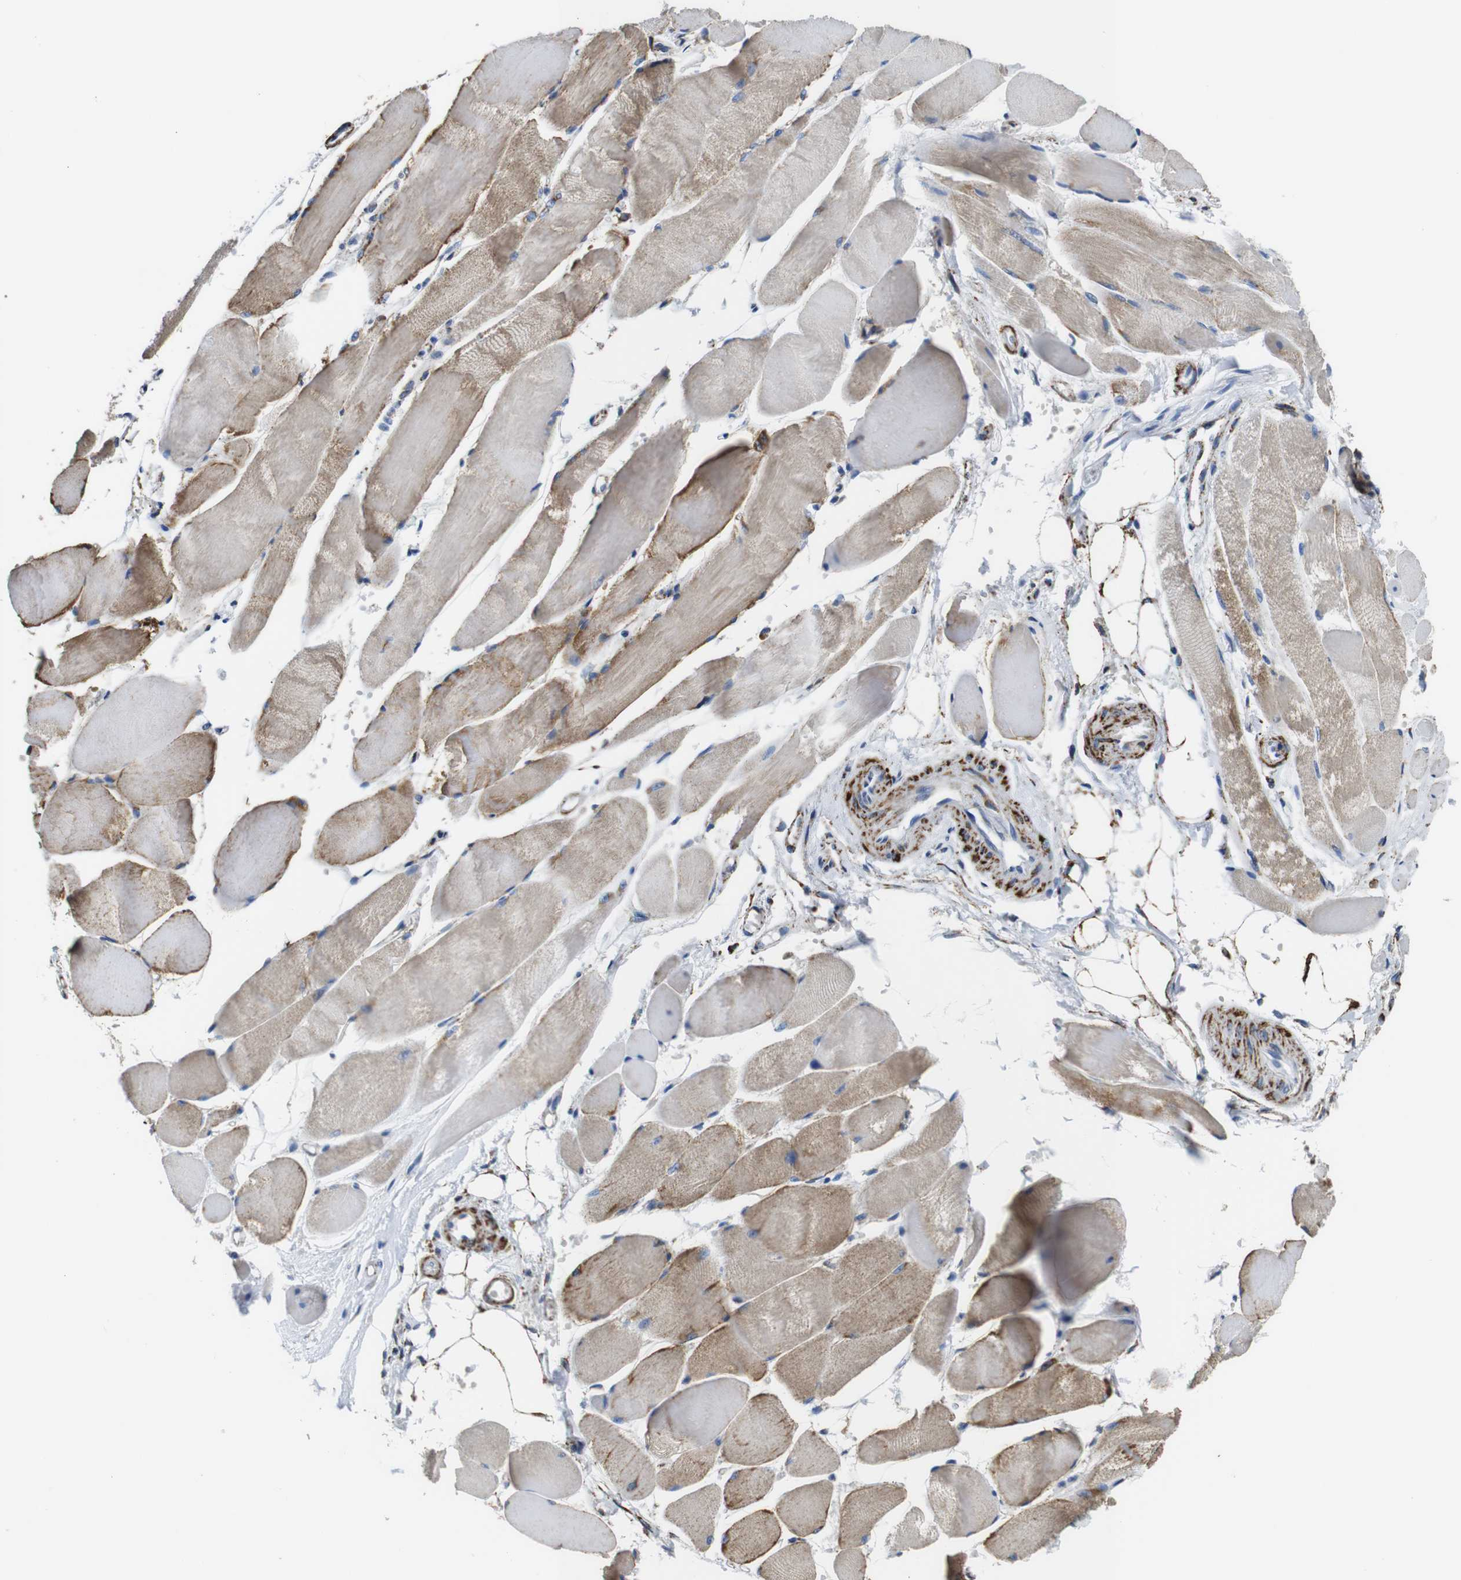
{"staining": {"intensity": "moderate", "quantity": "<25%", "location": "cytoplasmic/membranous"}, "tissue": "skeletal muscle", "cell_type": "Myocytes", "image_type": "normal", "snomed": [{"axis": "morphology", "description": "Normal tissue, NOS"}, {"axis": "topography", "description": "Skeletal muscle"}, {"axis": "topography", "description": "Peripheral nerve tissue"}], "caption": "Protein expression analysis of benign human skeletal muscle reveals moderate cytoplasmic/membranous expression in approximately <25% of myocytes.", "gene": "MAOA", "patient": {"sex": "female", "age": 84}}